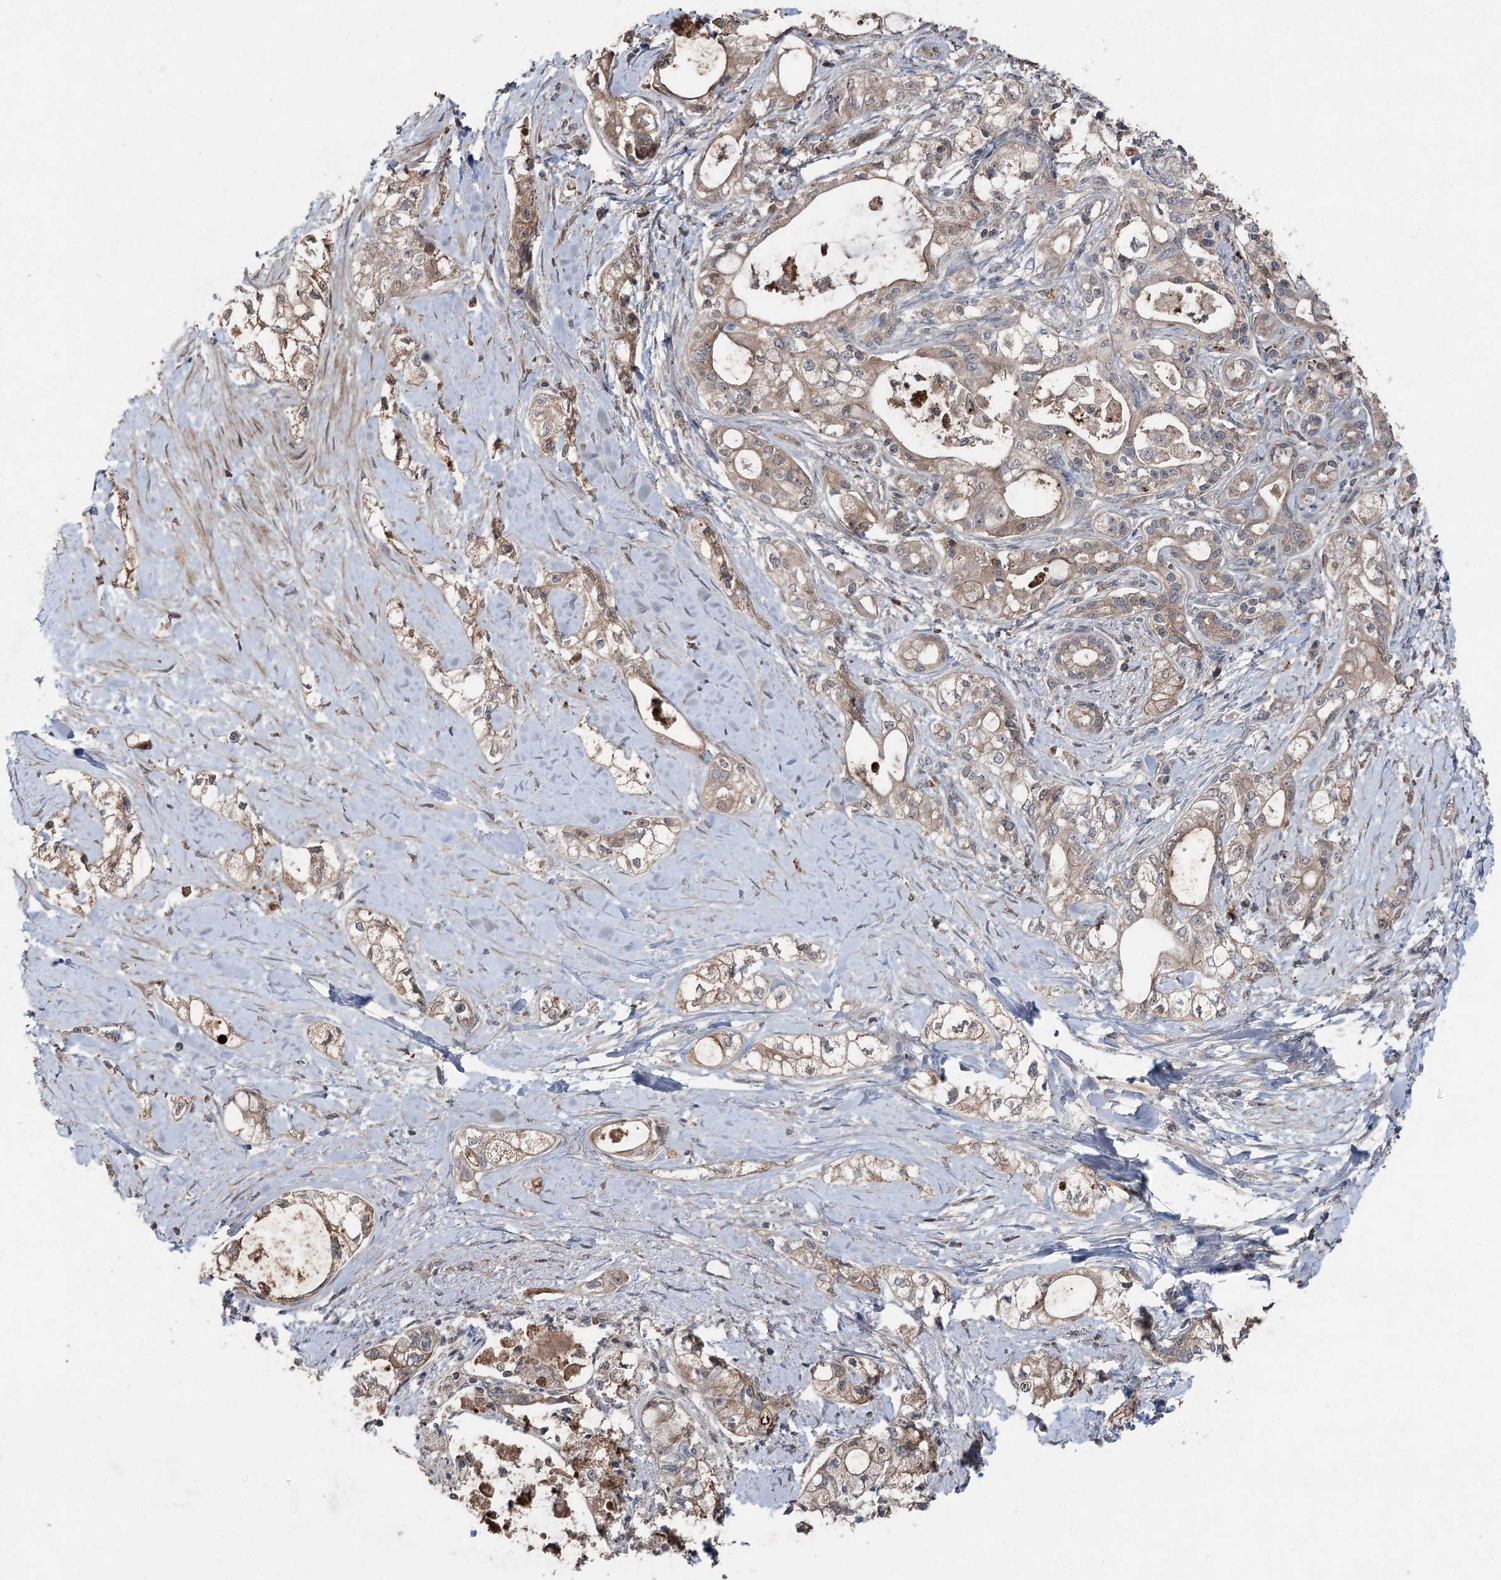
{"staining": {"intensity": "weak", "quantity": ">75%", "location": "cytoplasmic/membranous"}, "tissue": "pancreatic cancer", "cell_type": "Tumor cells", "image_type": "cancer", "snomed": [{"axis": "morphology", "description": "Adenocarcinoma, NOS"}, {"axis": "topography", "description": "Pancreas"}], "caption": "IHC (DAB) staining of pancreatic cancer (adenocarcinoma) displays weak cytoplasmic/membranous protein staining in about >75% of tumor cells.", "gene": "MAPK8IP2", "patient": {"sex": "male", "age": 70}}